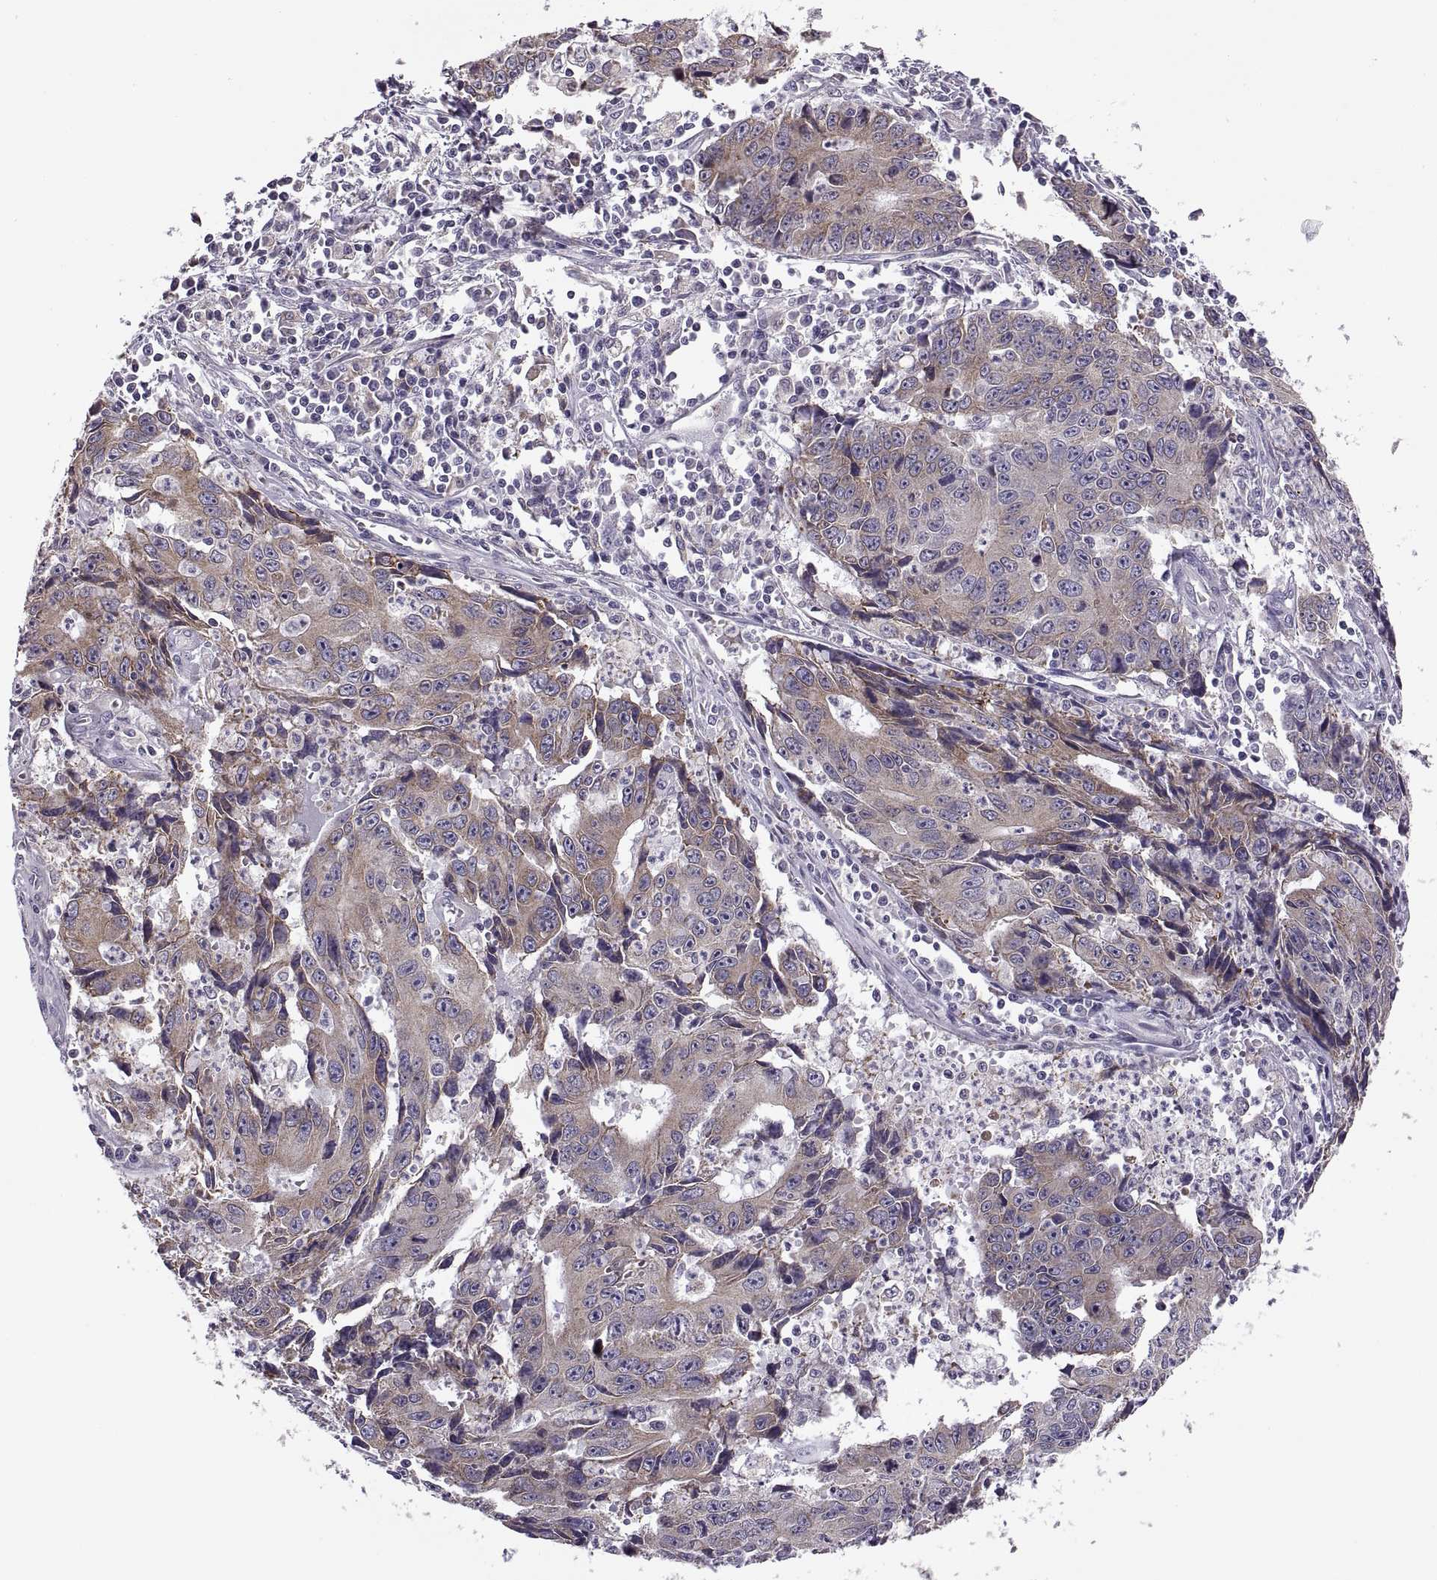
{"staining": {"intensity": "weak", "quantity": "25%-75%", "location": "cytoplasmic/membranous"}, "tissue": "liver cancer", "cell_type": "Tumor cells", "image_type": "cancer", "snomed": [{"axis": "morphology", "description": "Cholangiocarcinoma"}, {"axis": "topography", "description": "Liver"}], "caption": "Tumor cells display weak cytoplasmic/membranous positivity in approximately 25%-75% of cells in liver cancer (cholangiocarcinoma).", "gene": "LETM2", "patient": {"sex": "male", "age": 65}}